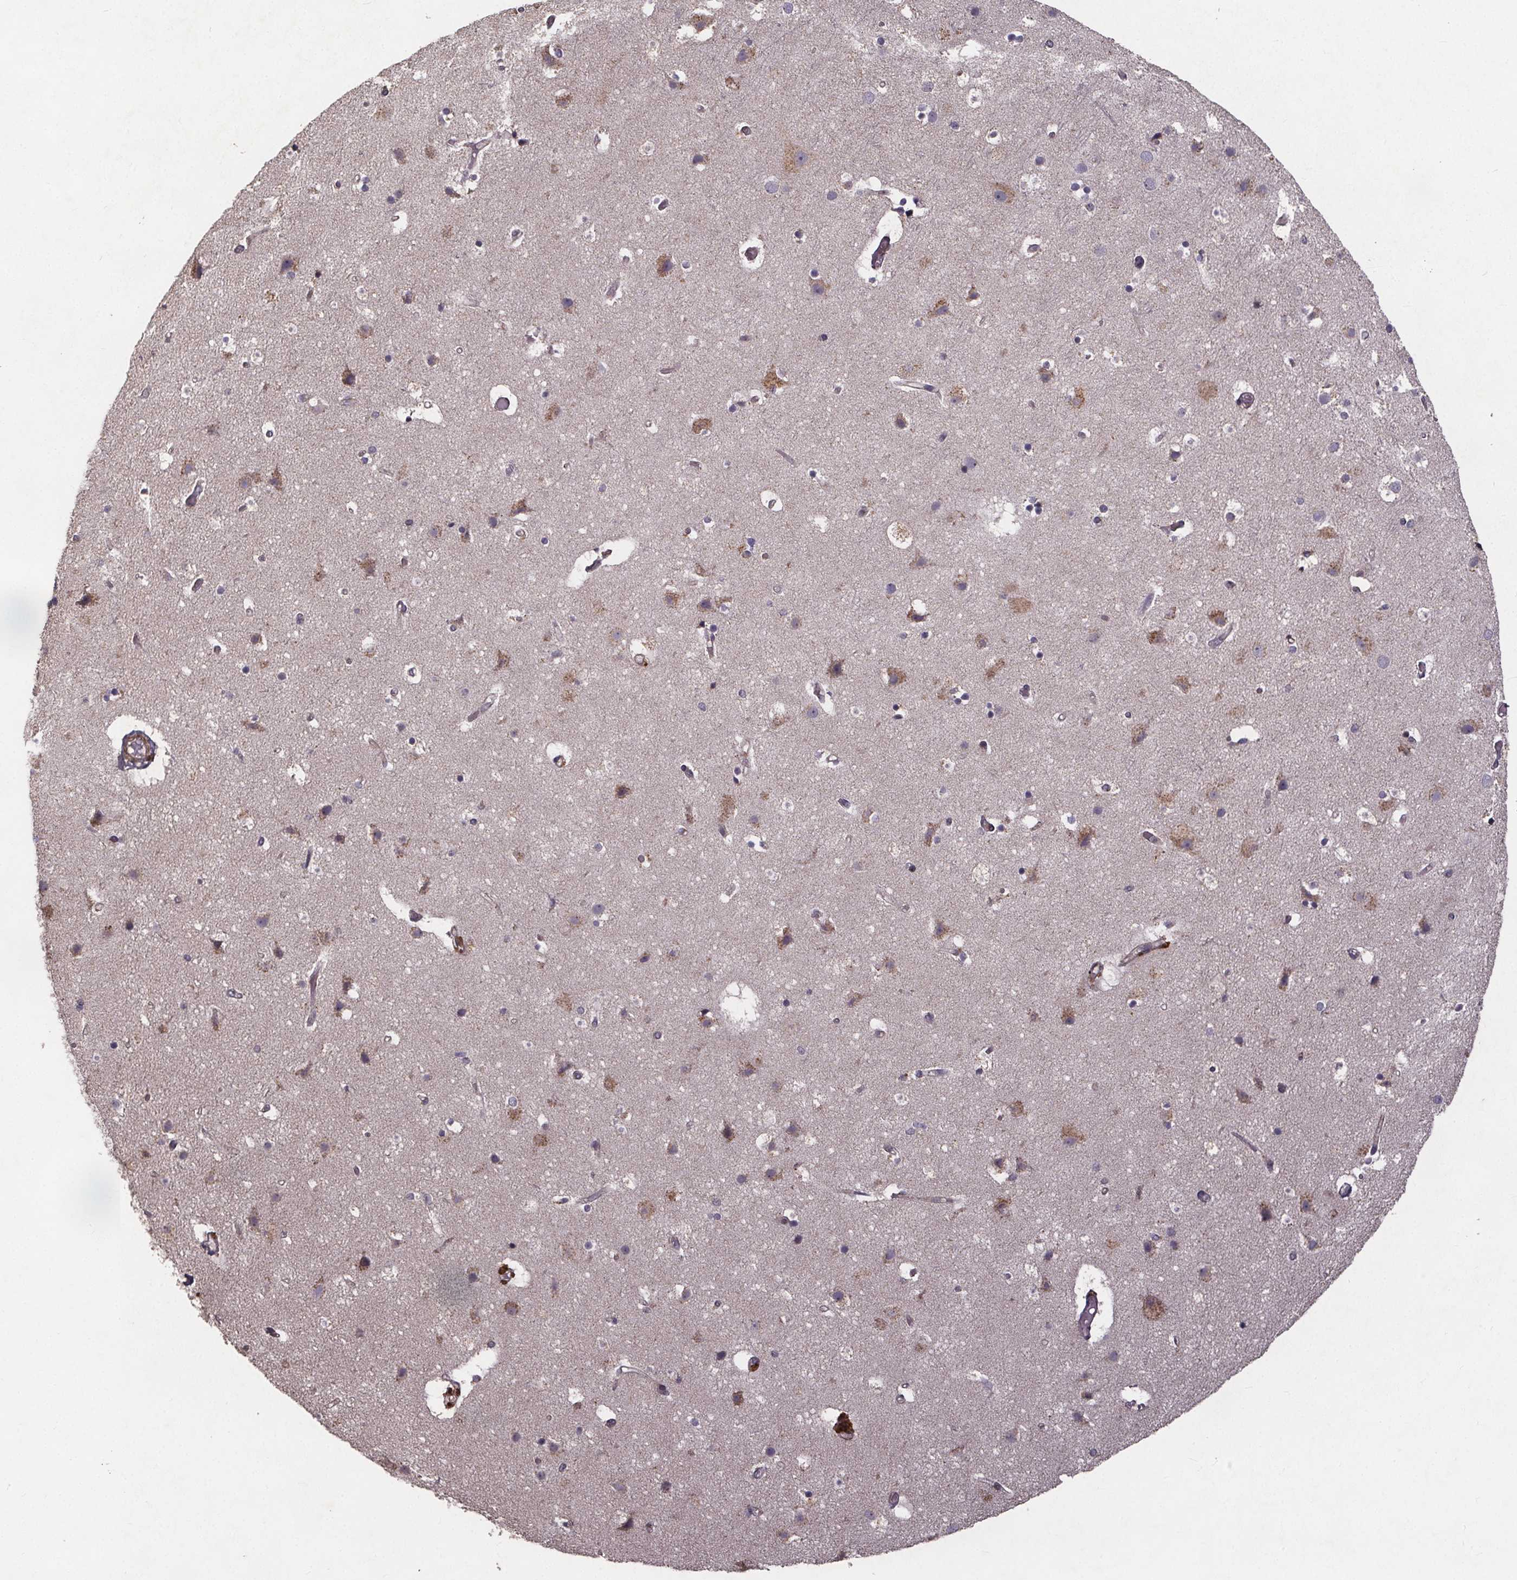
{"staining": {"intensity": "moderate", "quantity": "<25%", "location": "cytoplasmic/membranous"}, "tissue": "cerebral cortex", "cell_type": "Endothelial cells", "image_type": "normal", "snomed": [{"axis": "morphology", "description": "Normal tissue, NOS"}, {"axis": "topography", "description": "Cerebral cortex"}], "caption": "Moderate cytoplasmic/membranous expression for a protein is appreciated in about <25% of endothelial cells of benign cerebral cortex using IHC.", "gene": "YME1L1", "patient": {"sex": "female", "age": 52}}